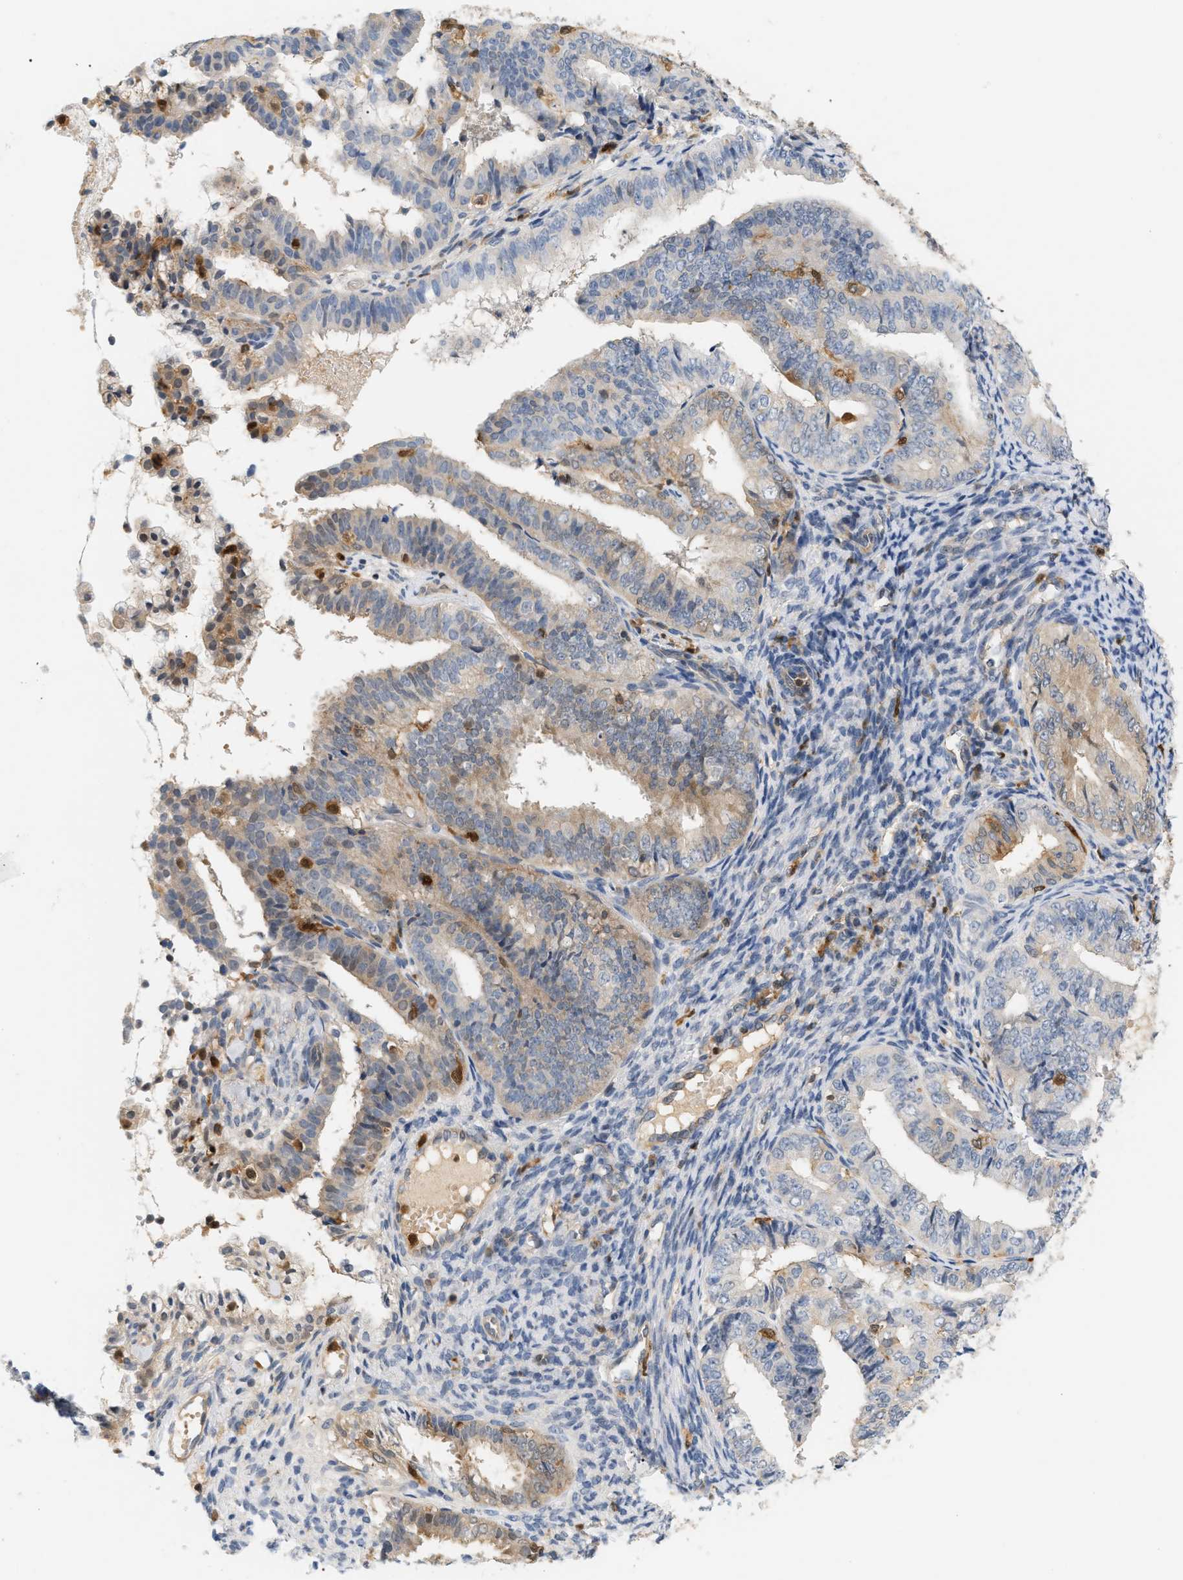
{"staining": {"intensity": "weak", "quantity": "25%-75%", "location": "cytoplasmic/membranous"}, "tissue": "endometrial cancer", "cell_type": "Tumor cells", "image_type": "cancer", "snomed": [{"axis": "morphology", "description": "Adenocarcinoma, NOS"}, {"axis": "topography", "description": "Endometrium"}], "caption": "An IHC micrograph of neoplastic tissue is shown. Protein staining in brown labels weak cytoplasmic/membranous positivity in endometrial adenocarcinoma within tumor cells.", "gene": "PYCARD", "patient": {"sex": "female", "age": 63}}